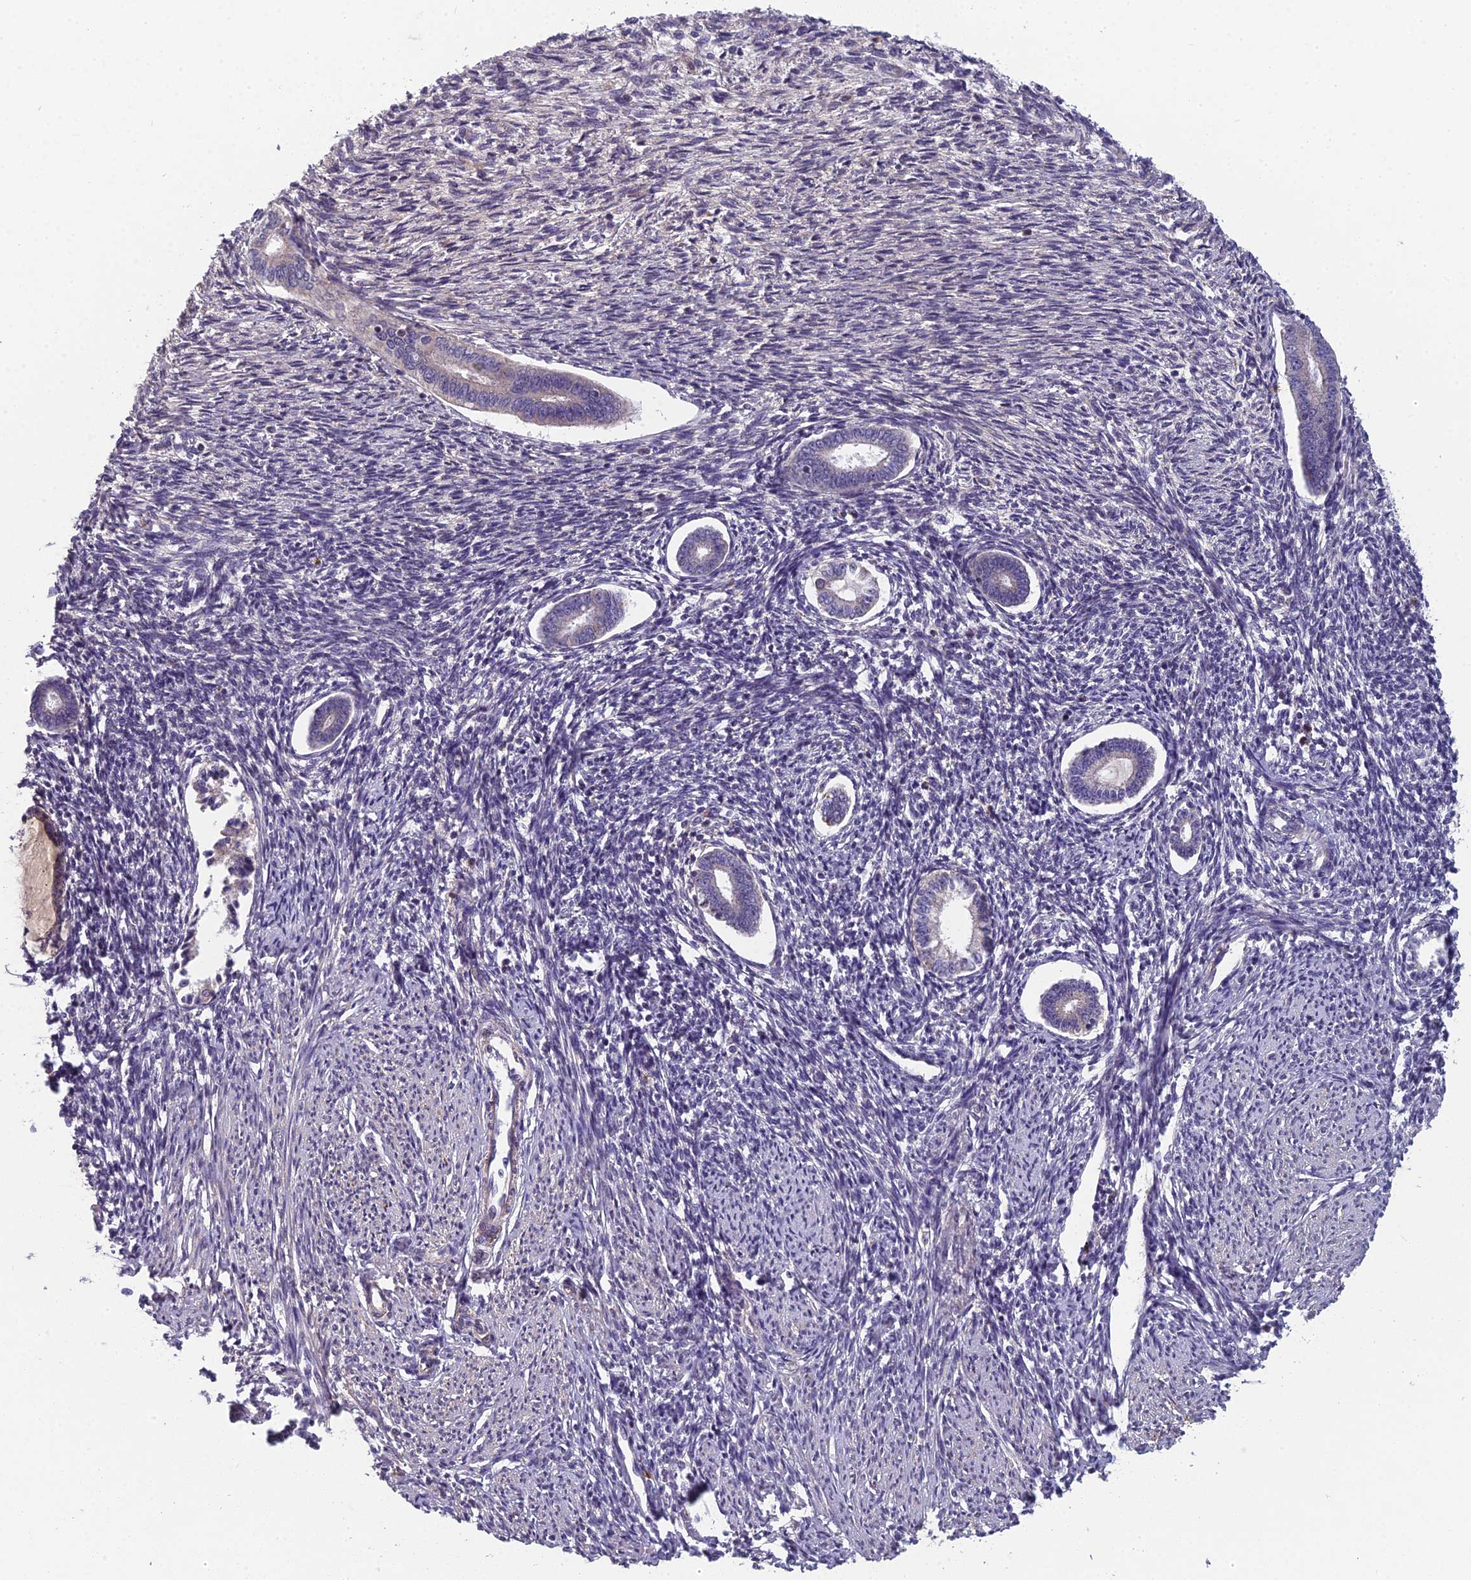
{"staining": {"intensity": "negative", "quantity": "none", "location": "none"}, "tissue": "endometrium", "cell_type": "Cells in endometrial stroma", "image_type": "normal", "snomed": [{"axis": "morphology", "description": "Normal tissue, NOS"}, {"axis": "topography", "description": "Endometrium"}], "caption": "Immunohistochemical staining of benign human endometrium shows no significant expression in cells in endometrial stroma. (DAB immunohistochemistry with hematoxylin counter stain).", "gene": "ENSG00000188897", "patient": {"sex": "female", "age": 56}}